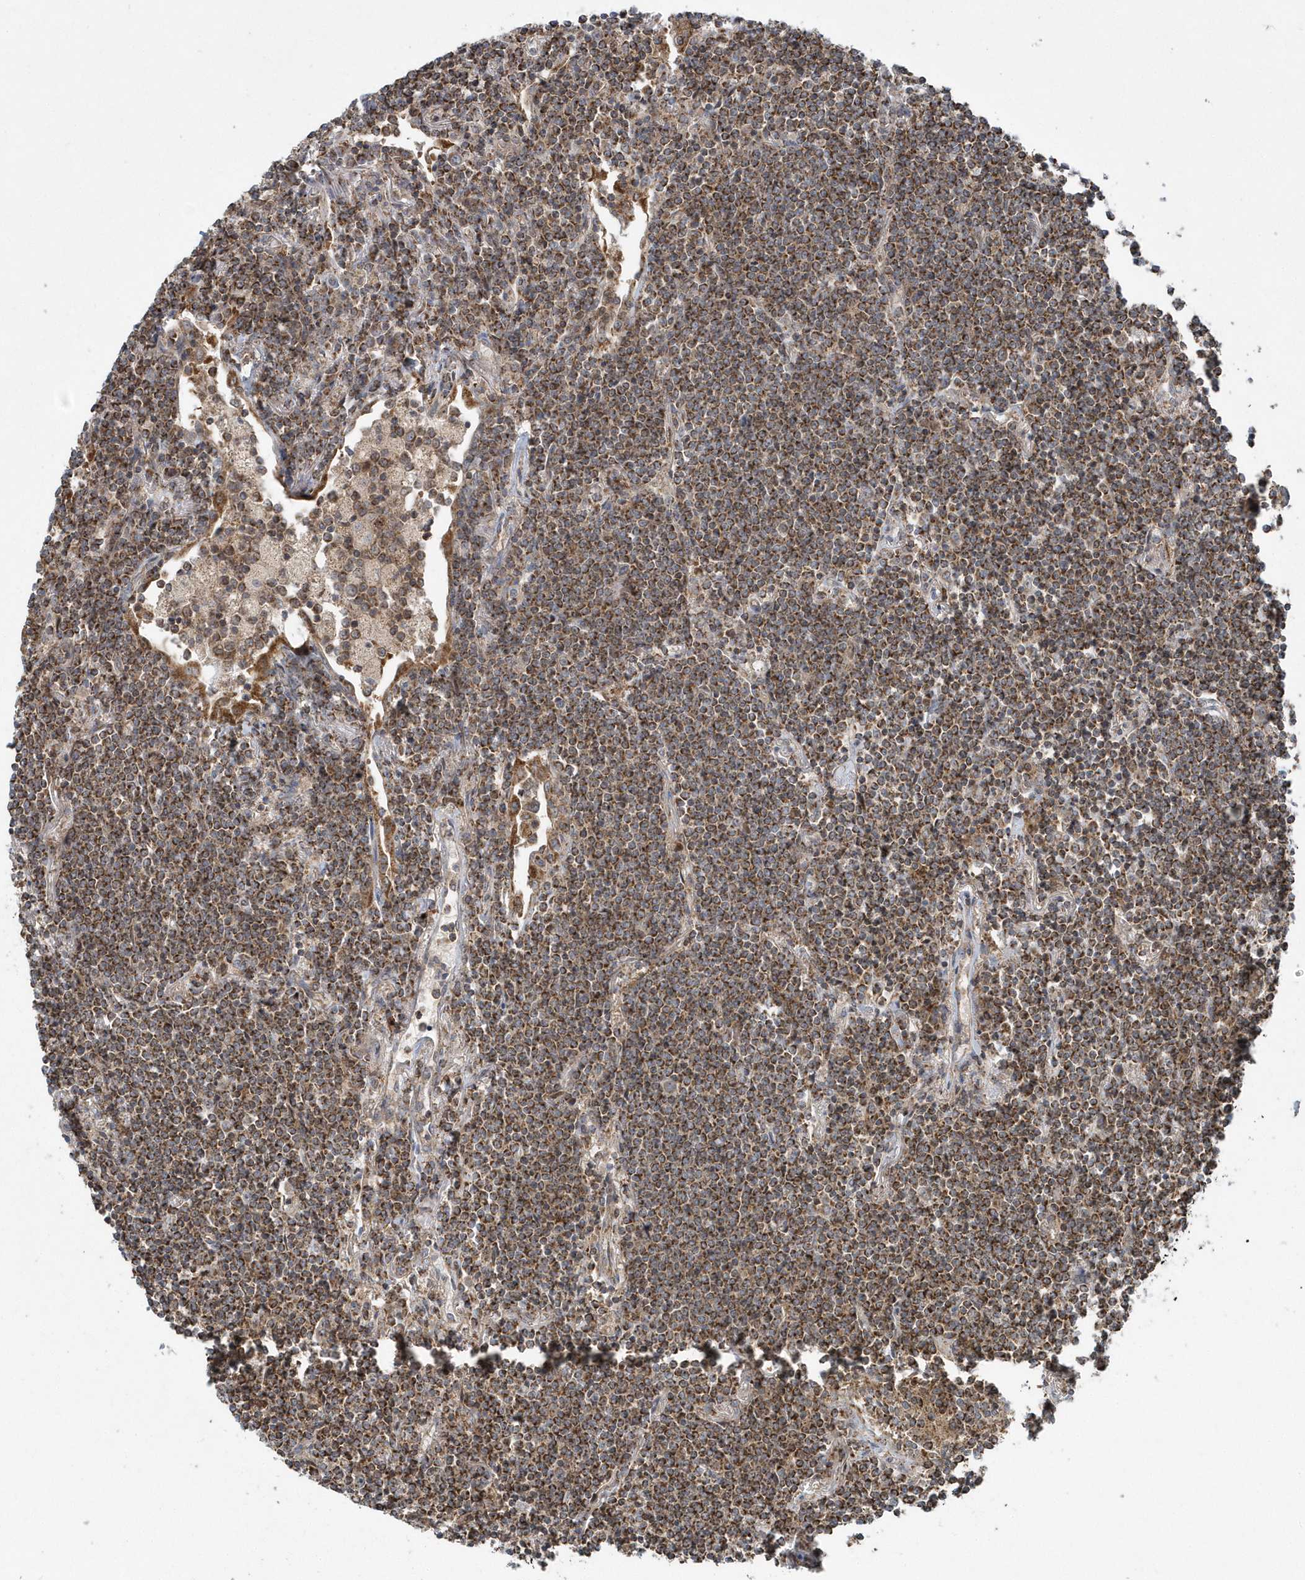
{"staining": {"intensity": "moderate", "quantity": ">75%", "location": "cytoplasmic/membranous"}, "tissue": "lymphoma", "cell_type": "Tumor cells", "image_type": "cancer", "snomed": [{"axis": "morphology", "description": "Malignant lymphoma, non-Hodgkin's type, Low grade"}, {"axis": "topography", "description": "Lung"}], "caption": "About >75% of tumor cells in low-grade malignant lymphoma, non-Hodgkin's type show moderate cytoplasmic/membranous protein positivity as visualized by brown immunohistochemical staining.", "gene": "PPP1R7", "patient": {"sex": "female", "age": 71}}